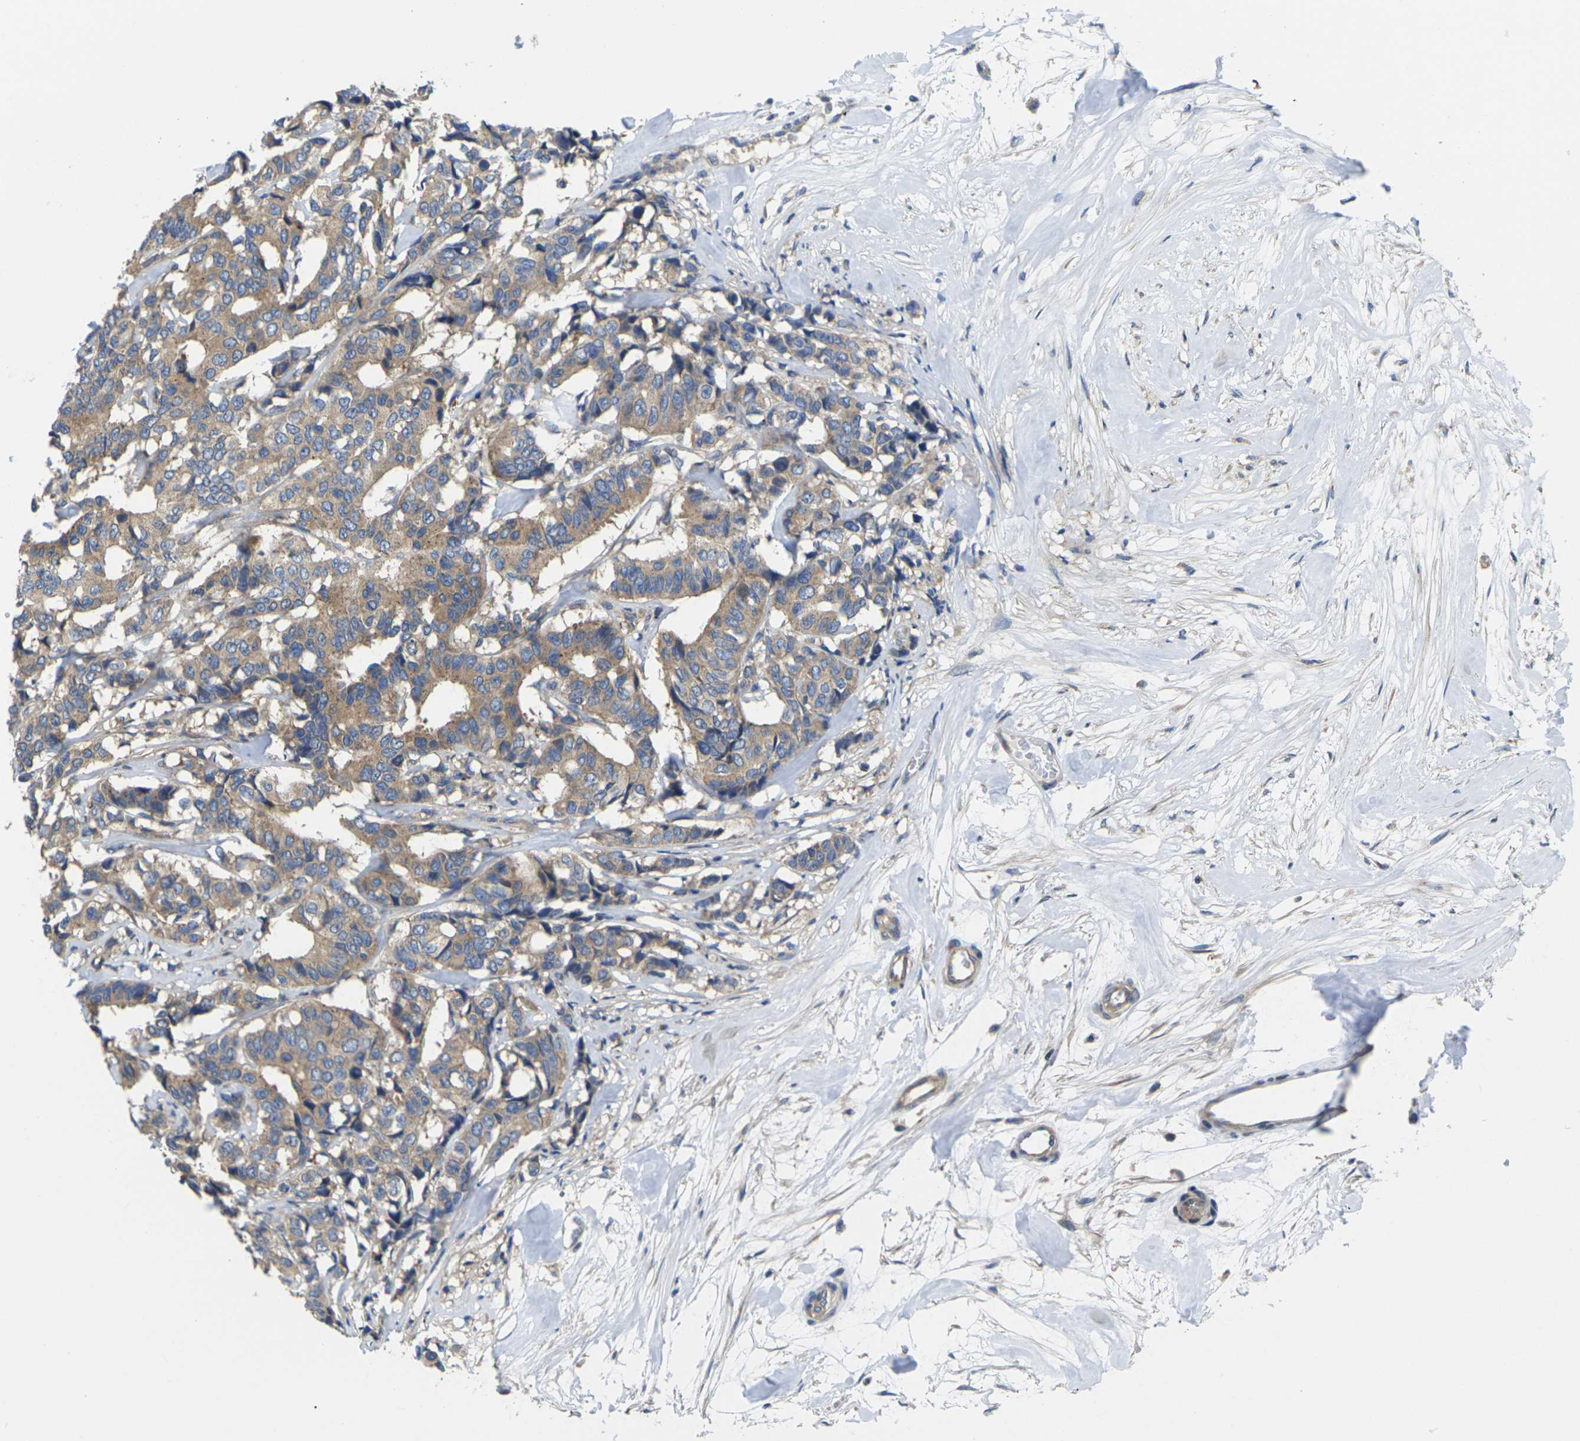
{"staining": {"intensity": "moderate", "quantity": ">75%", "location": "cytoplasmic/membranous"}, "tissue": "breast cancer", "cell_type": "Tumor cells", "image_type": "cancer", "snomed": [{"axis": "morphology", "description": "Duct carcinoma"}, {"axis": "topography", "description": "Breast"}], "caption": "Protein staining of breast cancer (intraductal carcinoma) tissue displays moderate cytoplasmic/membranous staining in about >75% of tumor cells. Nuclei are stained in blue.", "gene": "TMCC2", "patient": {"sex": "female", "age": 87}}